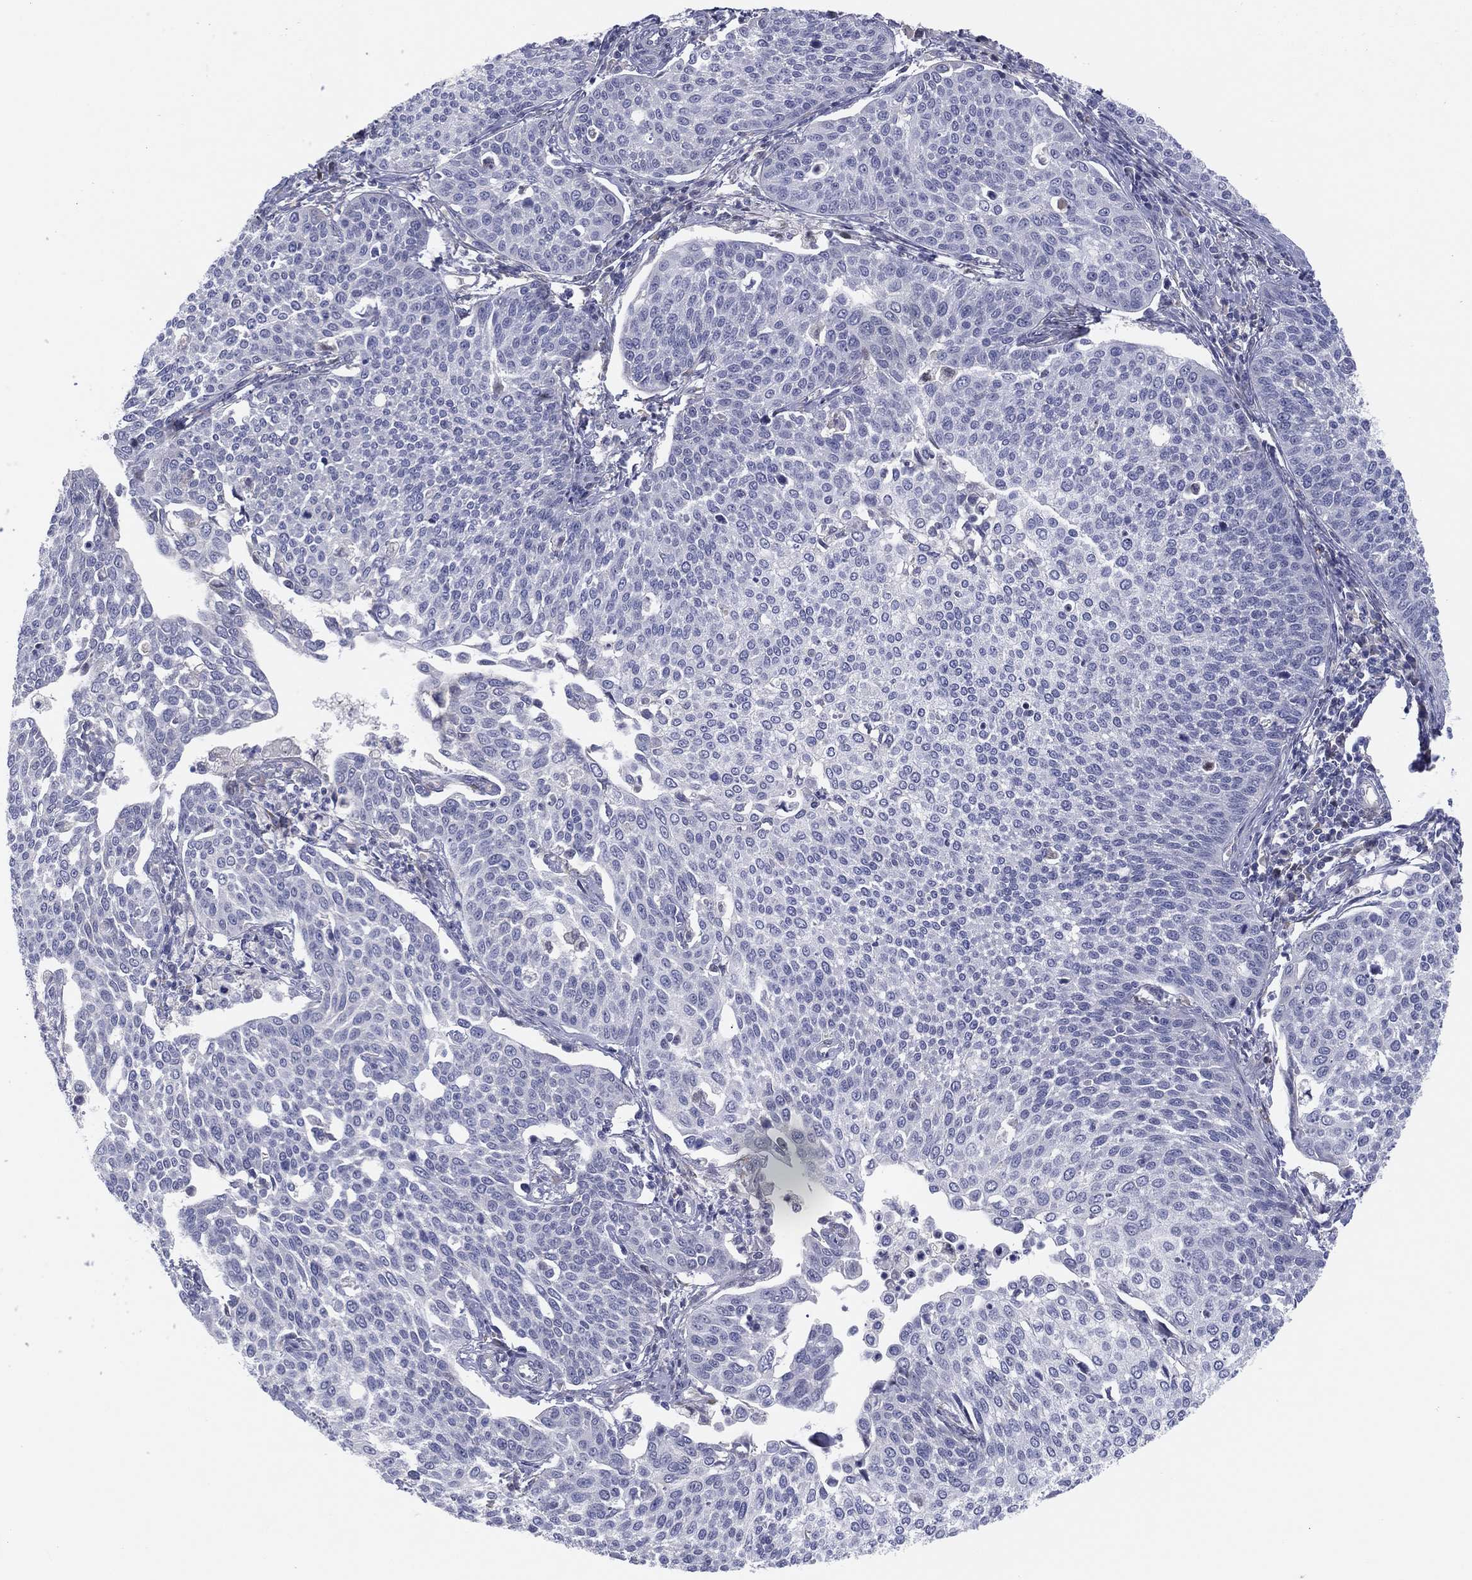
{"staining": {"intensity": "negative", "quantity": "none", "location": "none"}, "tissue": "cervical cancer", "cell_type": "Tumor cells", "image_type": "cancer", "snomed": [{"axis": "morphology", "description": "Squamous cell carcinoma, NOS"}, {"axis": "topography", "description": "Cervix"}], "caption": "There is no significant positivity in tumor cells of squamous cell carcinoma (cervical).", "gene": "MLF1", "patient": {"sex": "female", "age": 34}}